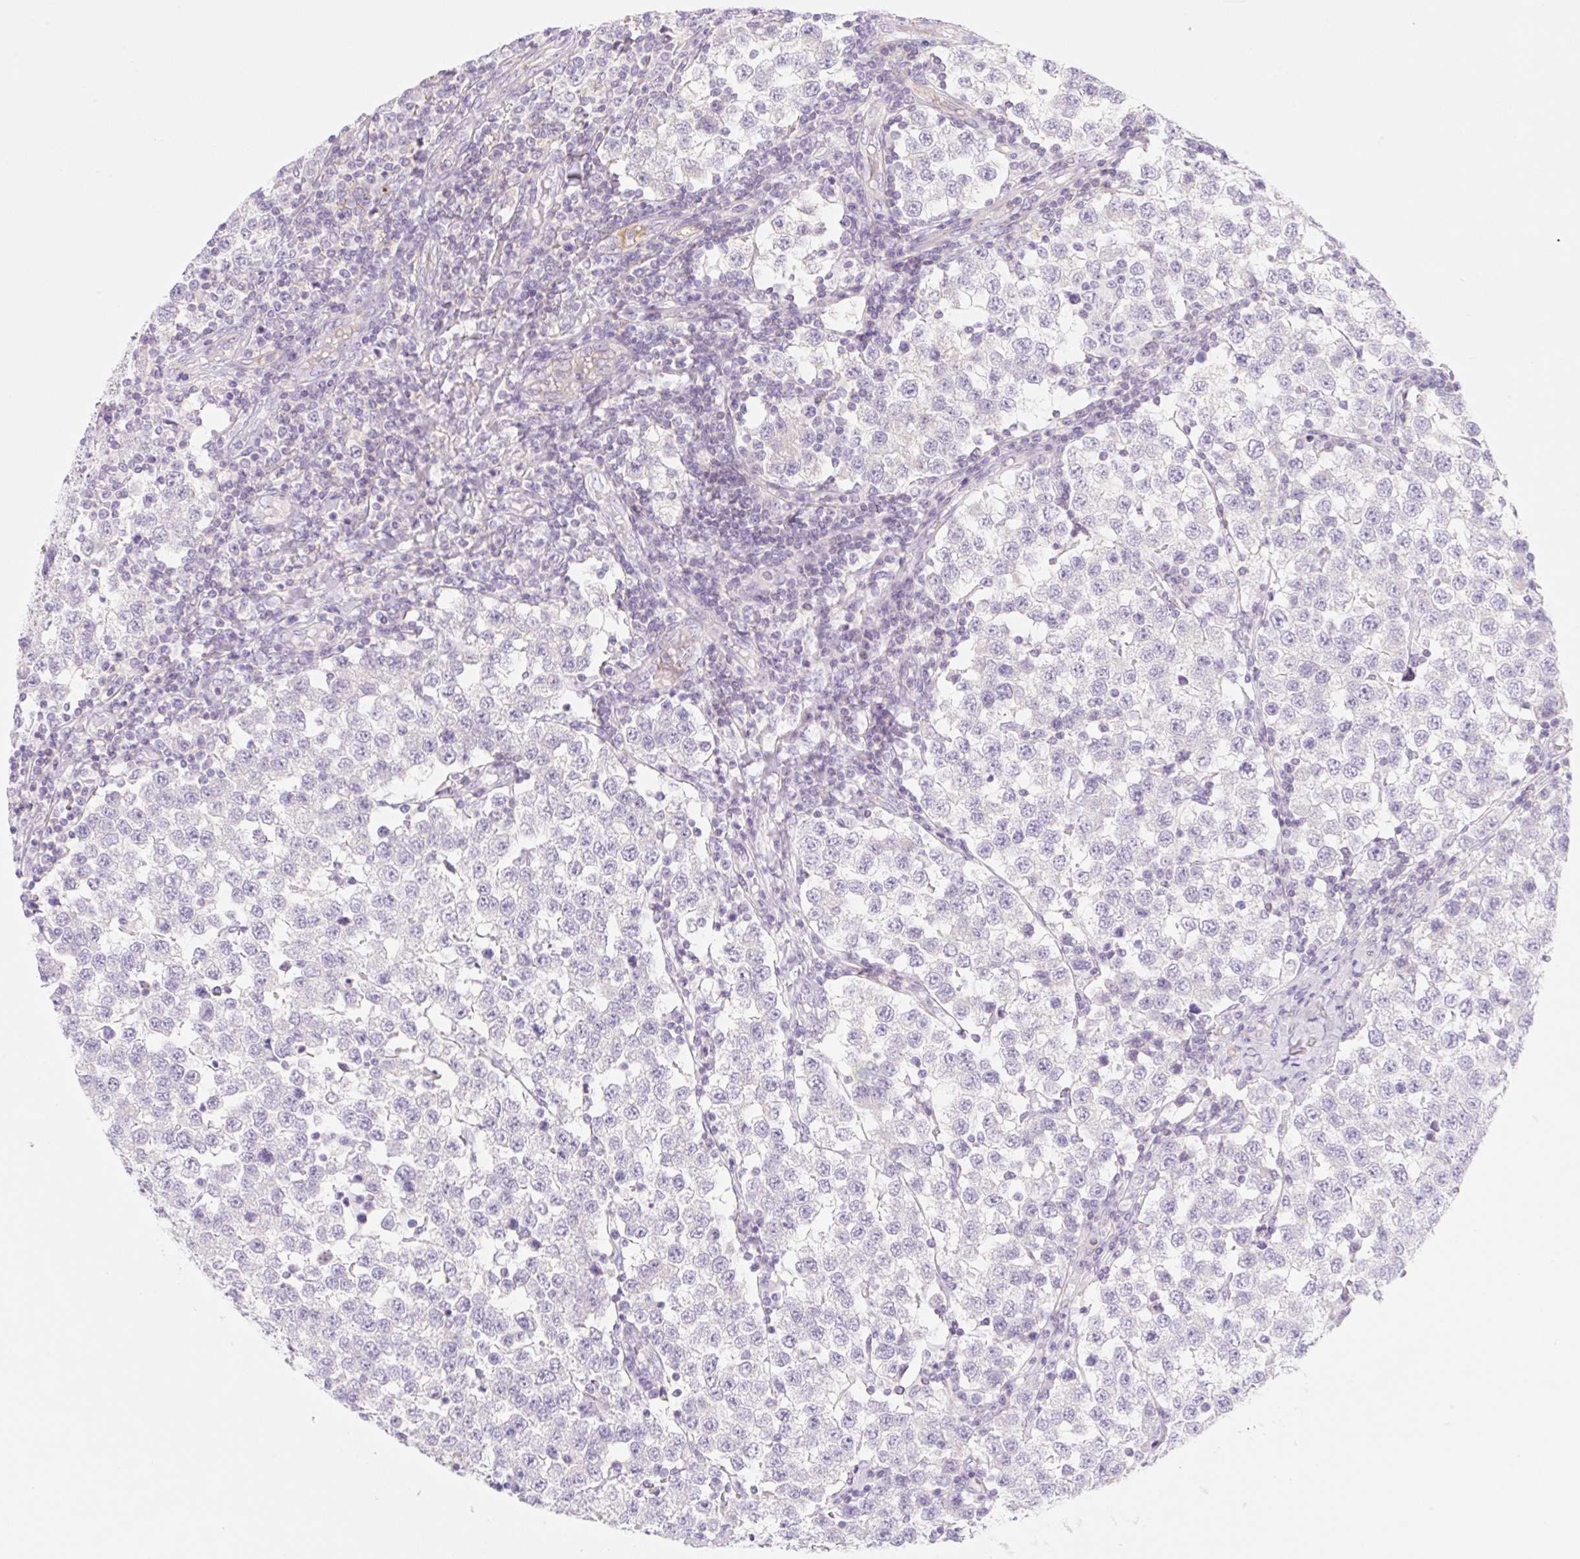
{"staining": {"intensity": "negative", "quantity": "none", "location": "none"}, "tissue": "testis cancer", "cell_type": "Tumor cells", "image_type": "cancer", "snomed": [{"axis": "morphology", "description": "Seminoma, NOS"}, {"axis": "topography", "description": "Testis"}], "caption": "The photomicrograph shows no staining of tumor cells in seminoma (testis).", "gene": "LYVE1", "patient": {"sex": "male", "age": 34}}